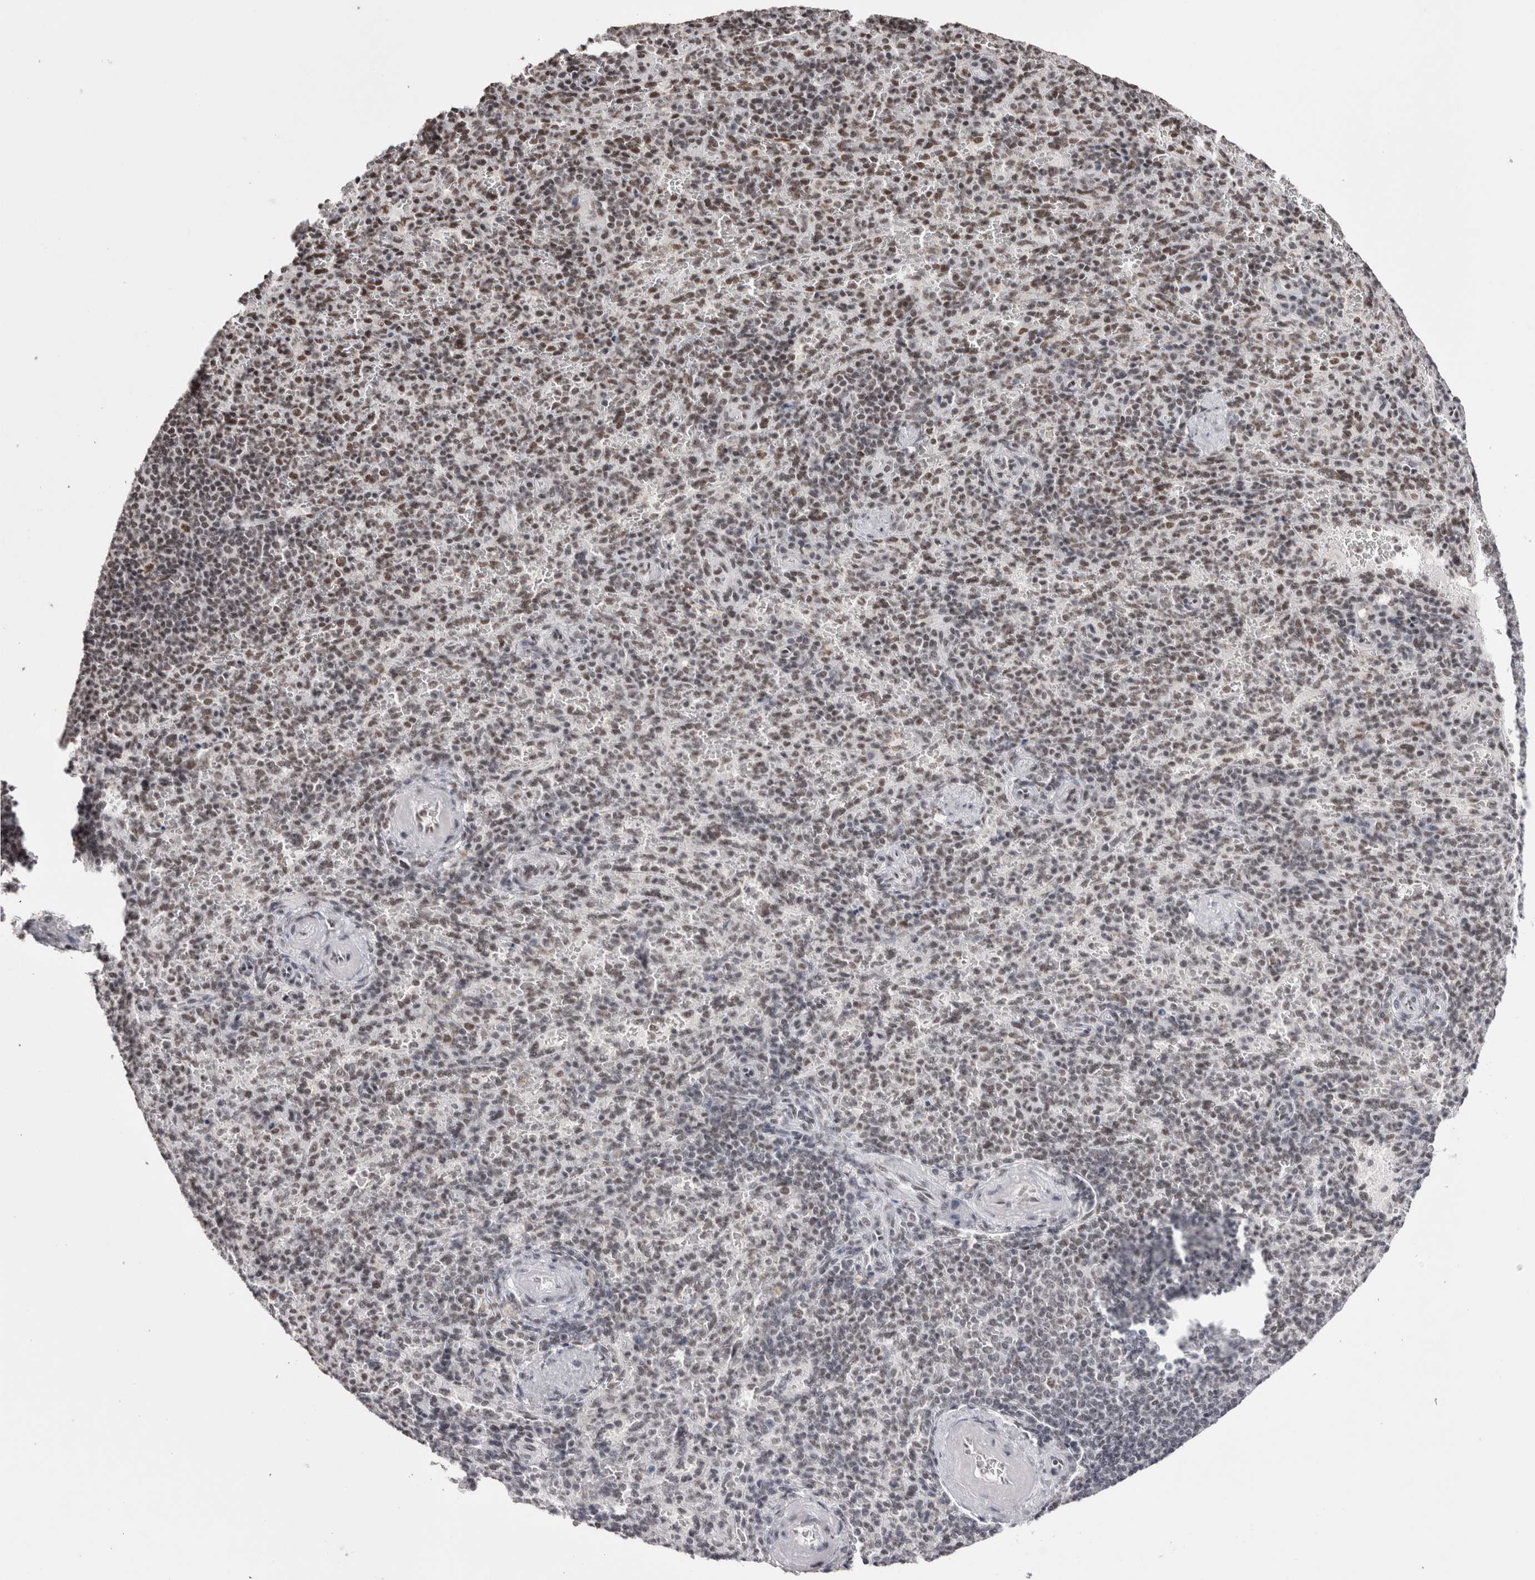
{"staining": {"intensity": "weak", "quantity": "25%-75%", "location": "nuclear"}, "tissue": "spleen", "cell_type": "Cells in red pulp", "image_type": "normal", "snomed": [{"axis": "morphology", "description": "Normal tissue, NOS"}, {"axis": "topography", "description": "Spleen"}], "caption": "Weak nuclear positivity is seen in about 25%-75% of cells in red pulp in benign spleen.", "gene": "SMC1A", "patient": {"sex": "female", "age": 74}}